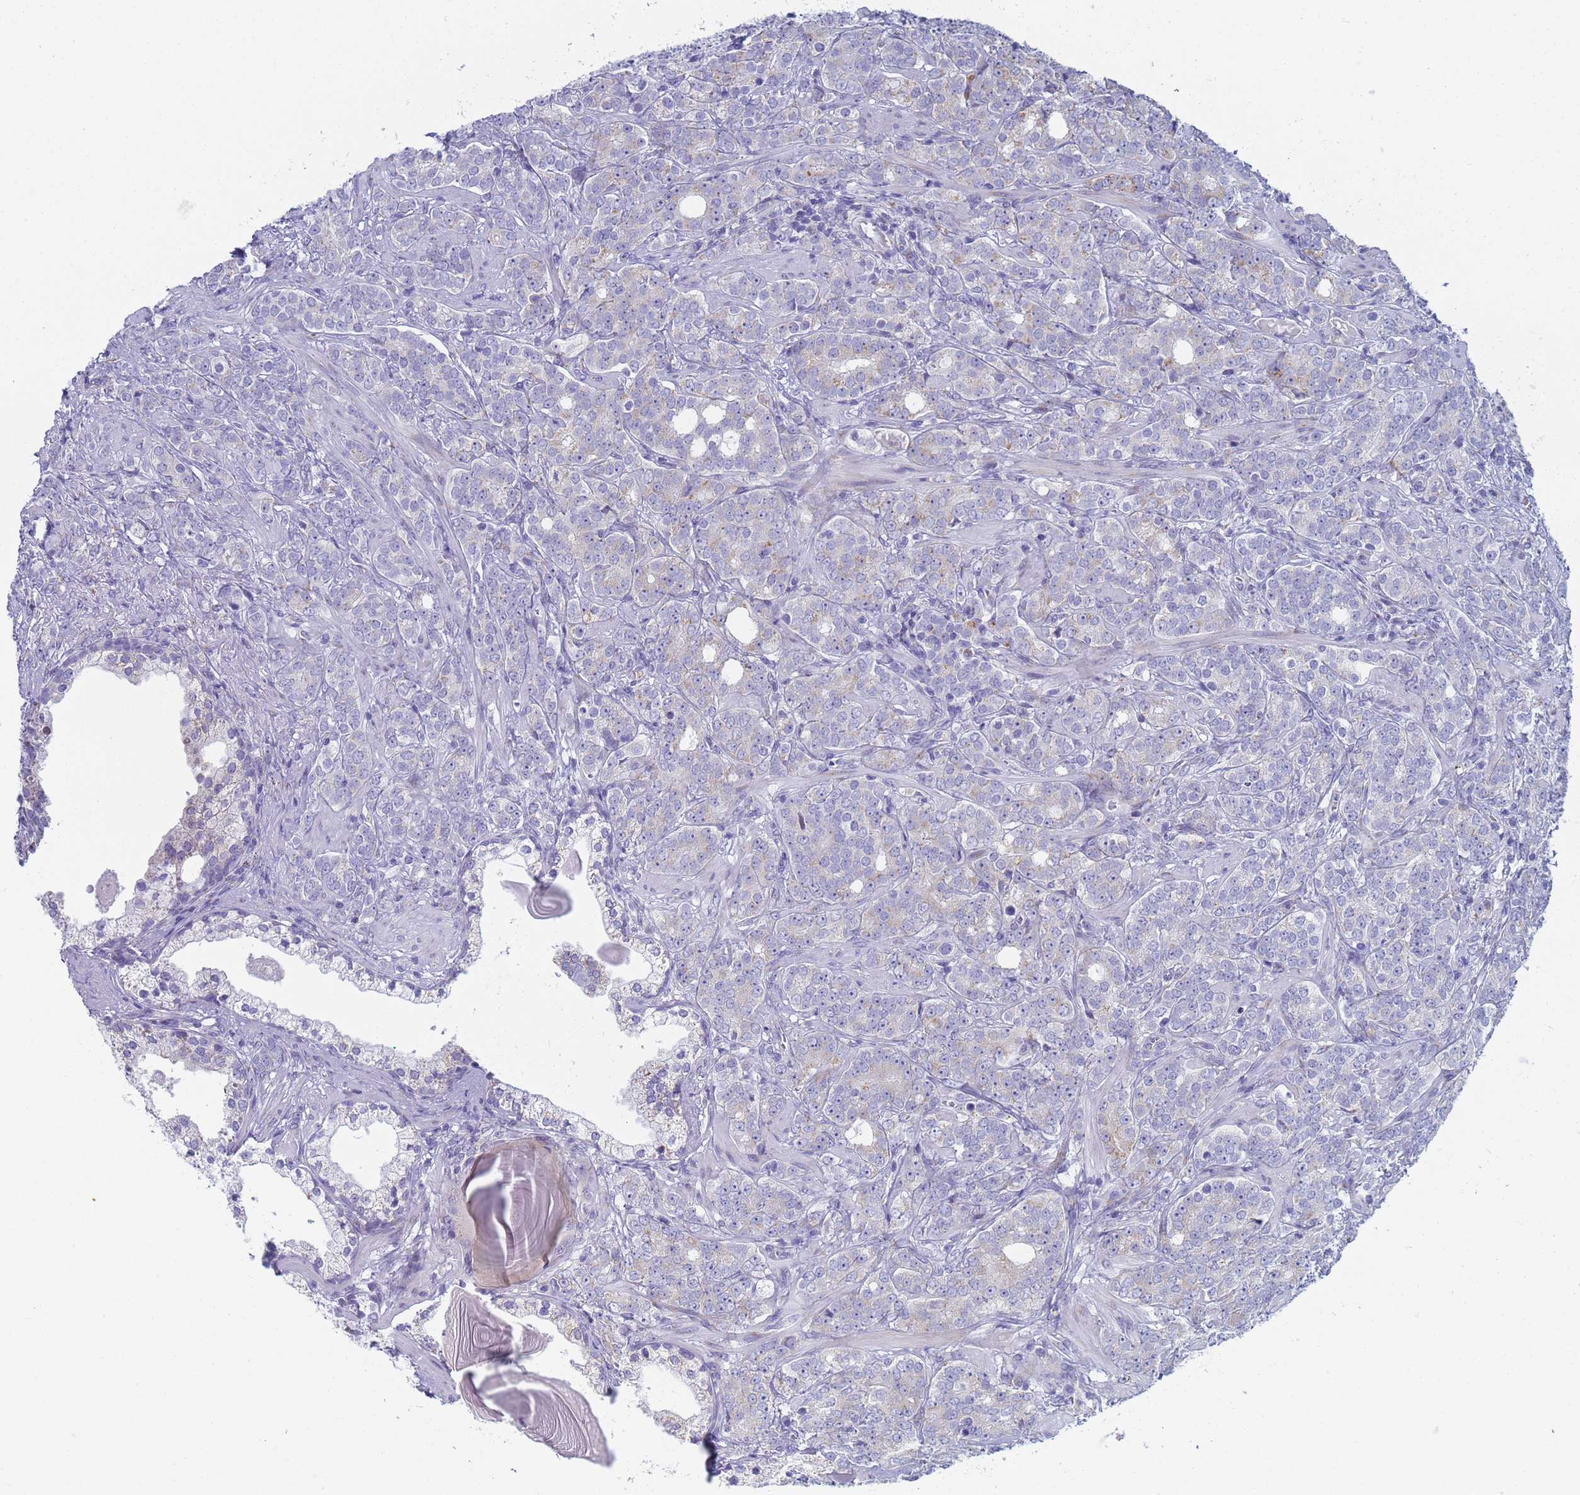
{"staining": {"intensity": "negative", "quantity": "none", "location": "none"}, "tissue": "prostate cancer", "cell_type": "Tumor cells", "image_type": "cancer", "snomed": [{"axis": "morphology", "description": "Adenocarcinoma, High grade"}, {"axis": "topography", "description": "Prostate"}], "caption": "Micrograph shows no protein positivity in tumor cells of prostate adenocarcinoma (high-grade) tissue.", "gene": "CR1", "patient": {"sex": "male", "age": 64}}